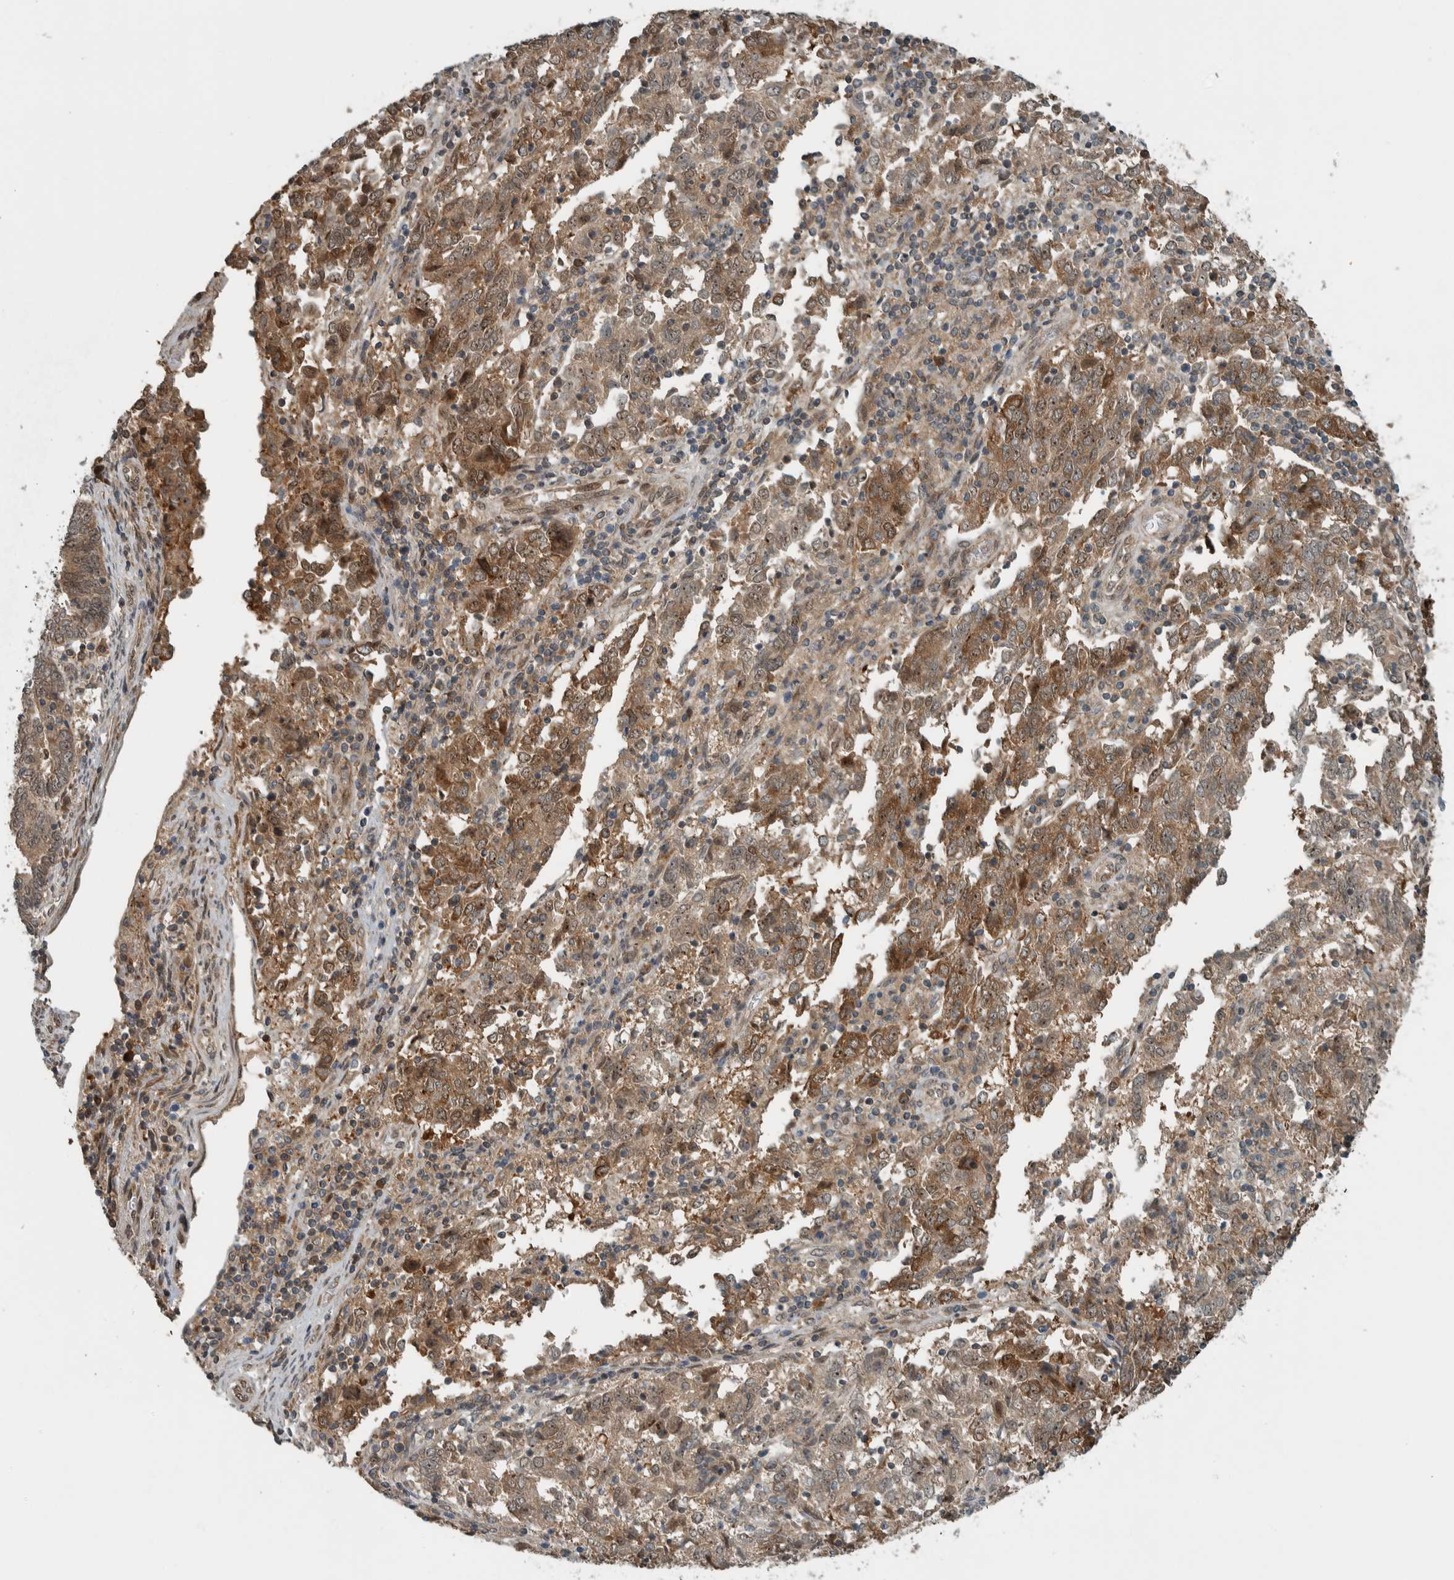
{"staining": {"intensity": "moderate", "quantity": ">75%", "location": "cytoplasmic/membranous,nuclear"}, "tissue": "endometrial cancer", "cell_type": "Tumor cells", "image_type": "cancer", "snomed": [{"axis": "morphology", "description": "Adenocarcinoma, NOS"}, {"axis": "topography", "description": "Endometrium"}], "caption": "This photomicrograph exhibits IHC staining of human adenocarcinoma (endometrial), with medium moderate cytoplasmic/membranous and nuclear positivity in about >75% of tumor cells.", "gene": "XPO5", "patient": {"sex": "female", "age": 80}}